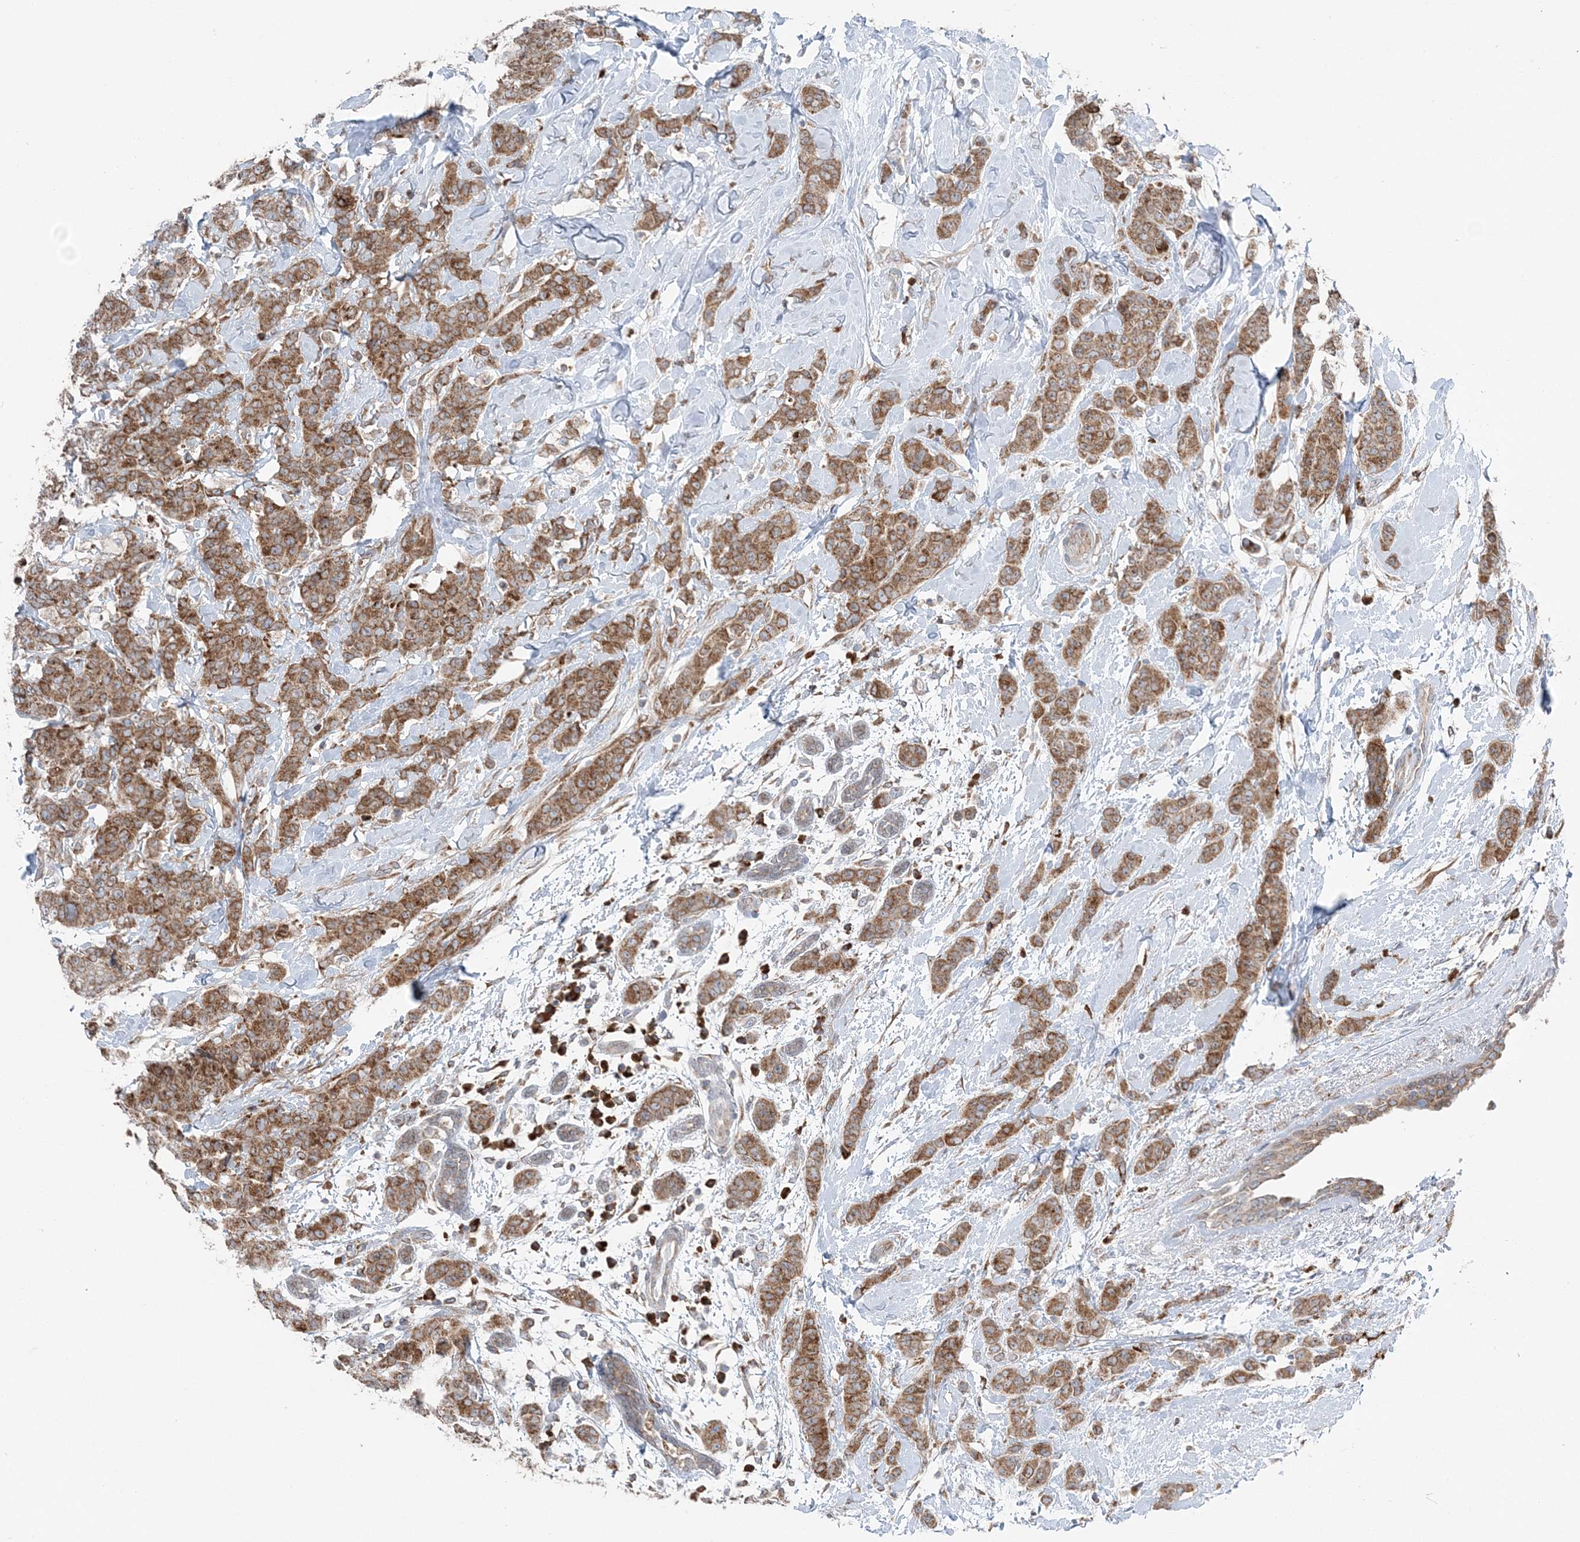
{"staining": {"intensity": "moderate", "quantity": ">75%", "location": "cytoplasmic/membranous"}, "tissue": "breast cancer", "cell_type": "Tumor cells", "image_type": "cancer", "snomed": [{"axis": "morphology", "description": "Normal tissue, NOS"}, {"axis": "morphology", "description": "Duct carcinoma"}, {"axis": "topography", "description": "Breast"}], "caption": "Immunohistochemistry (IHC) (DAB) staining of human invasive ductal carcinoma (breast) reveals moderate cytoplasmic/membranous protein positivity in approximately >75% of tumor cells.", "gene": "TMED10", "patient": {"sex": "female", "age": 40}}